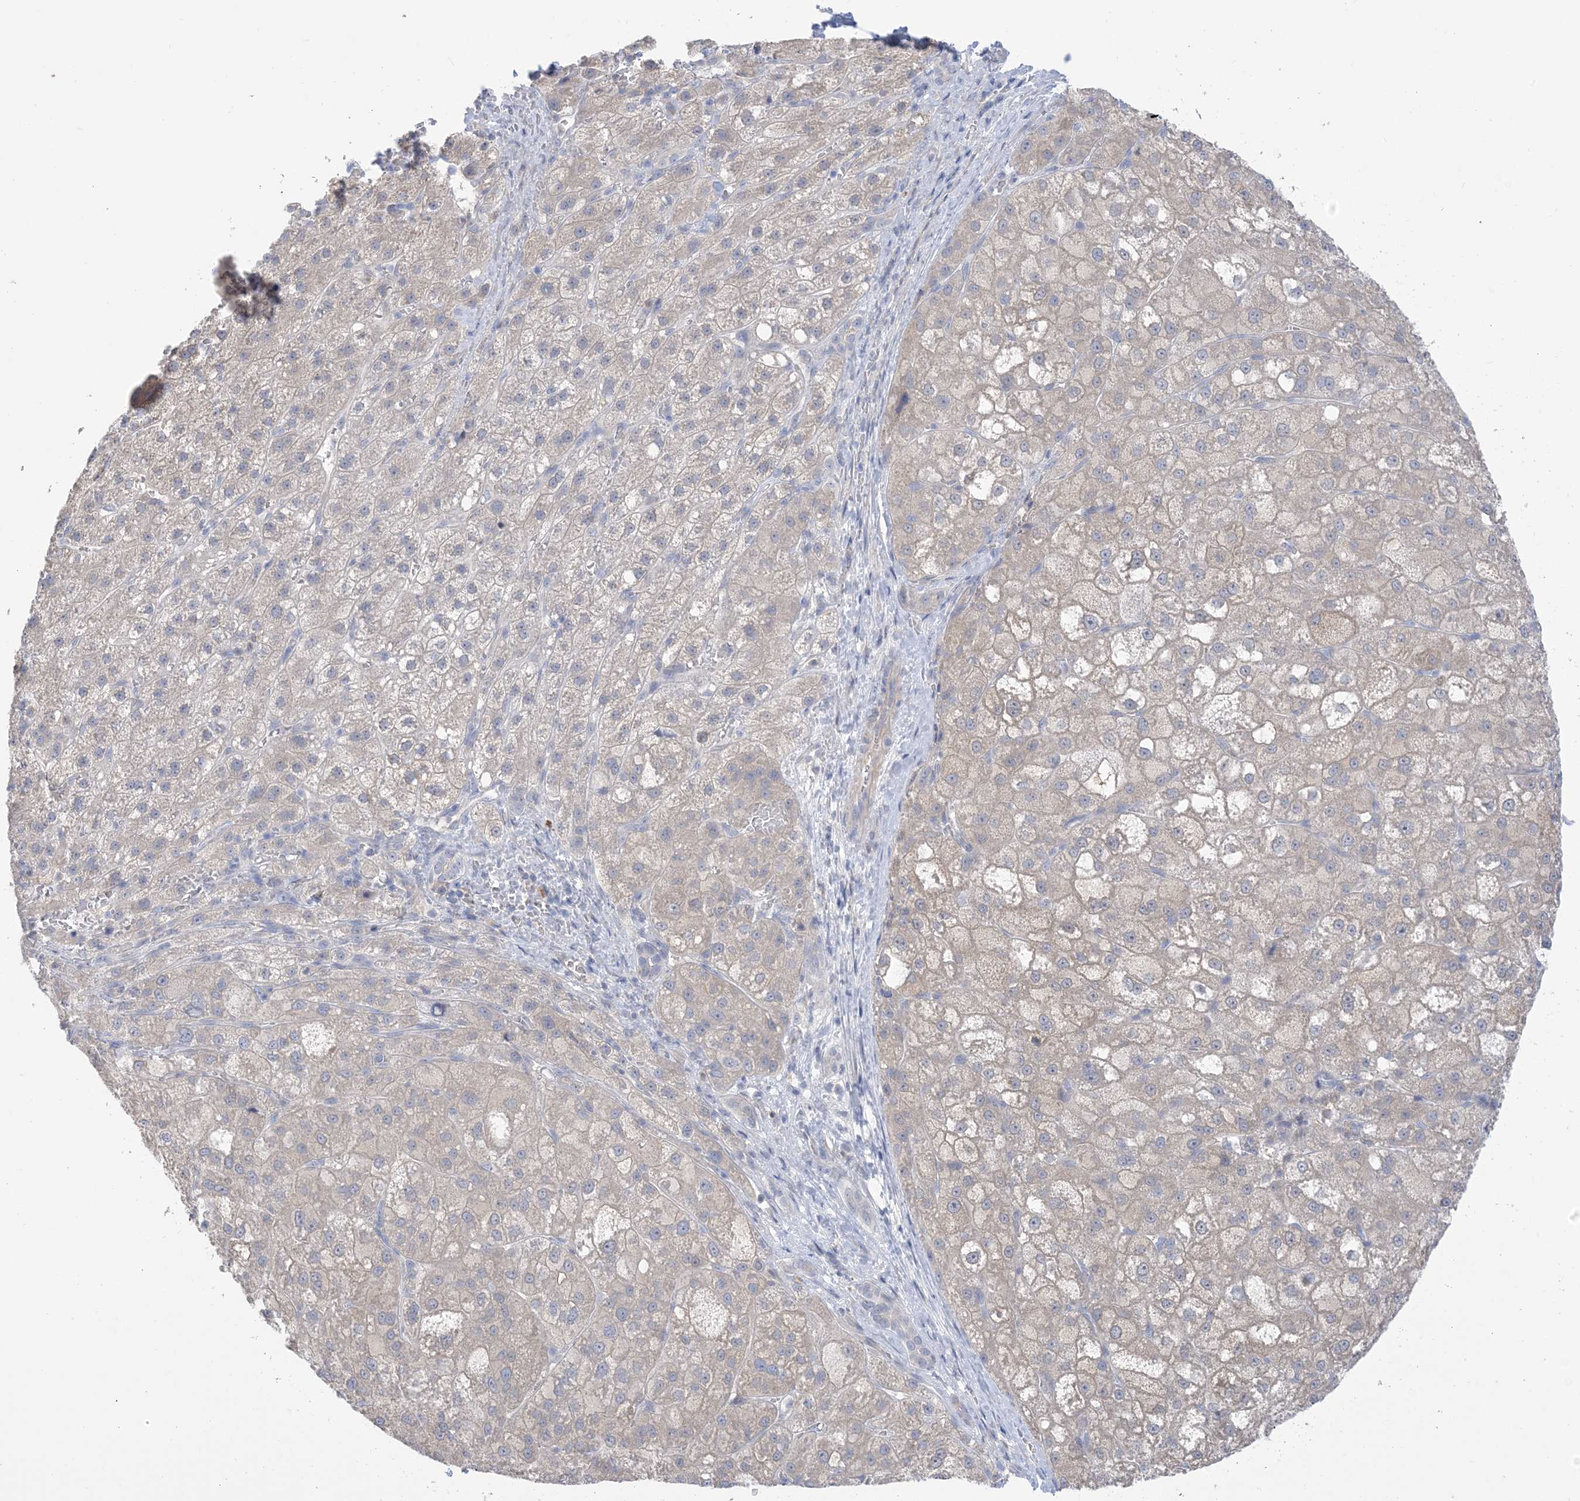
{"staining": {"intensity": "weak", "quantity": "<25%", "location": "cytoplasmic/membranous"}, "tissue": "liver cancer", "cell_type": "Tumor cells", "image_type": "cancer", "snomed": [{"axis": "morphology", "description": "Carcinoma, Hepatocellular, NOS"}, {"axis": "topography", "description": "Liver"}], "caption": "The micrograph shows no significant expression in tumor cells of liver cancer (hepatocellular carcinoma).", "gene": "TTYH1", "patient": {"sex": "male", "age": 57}}